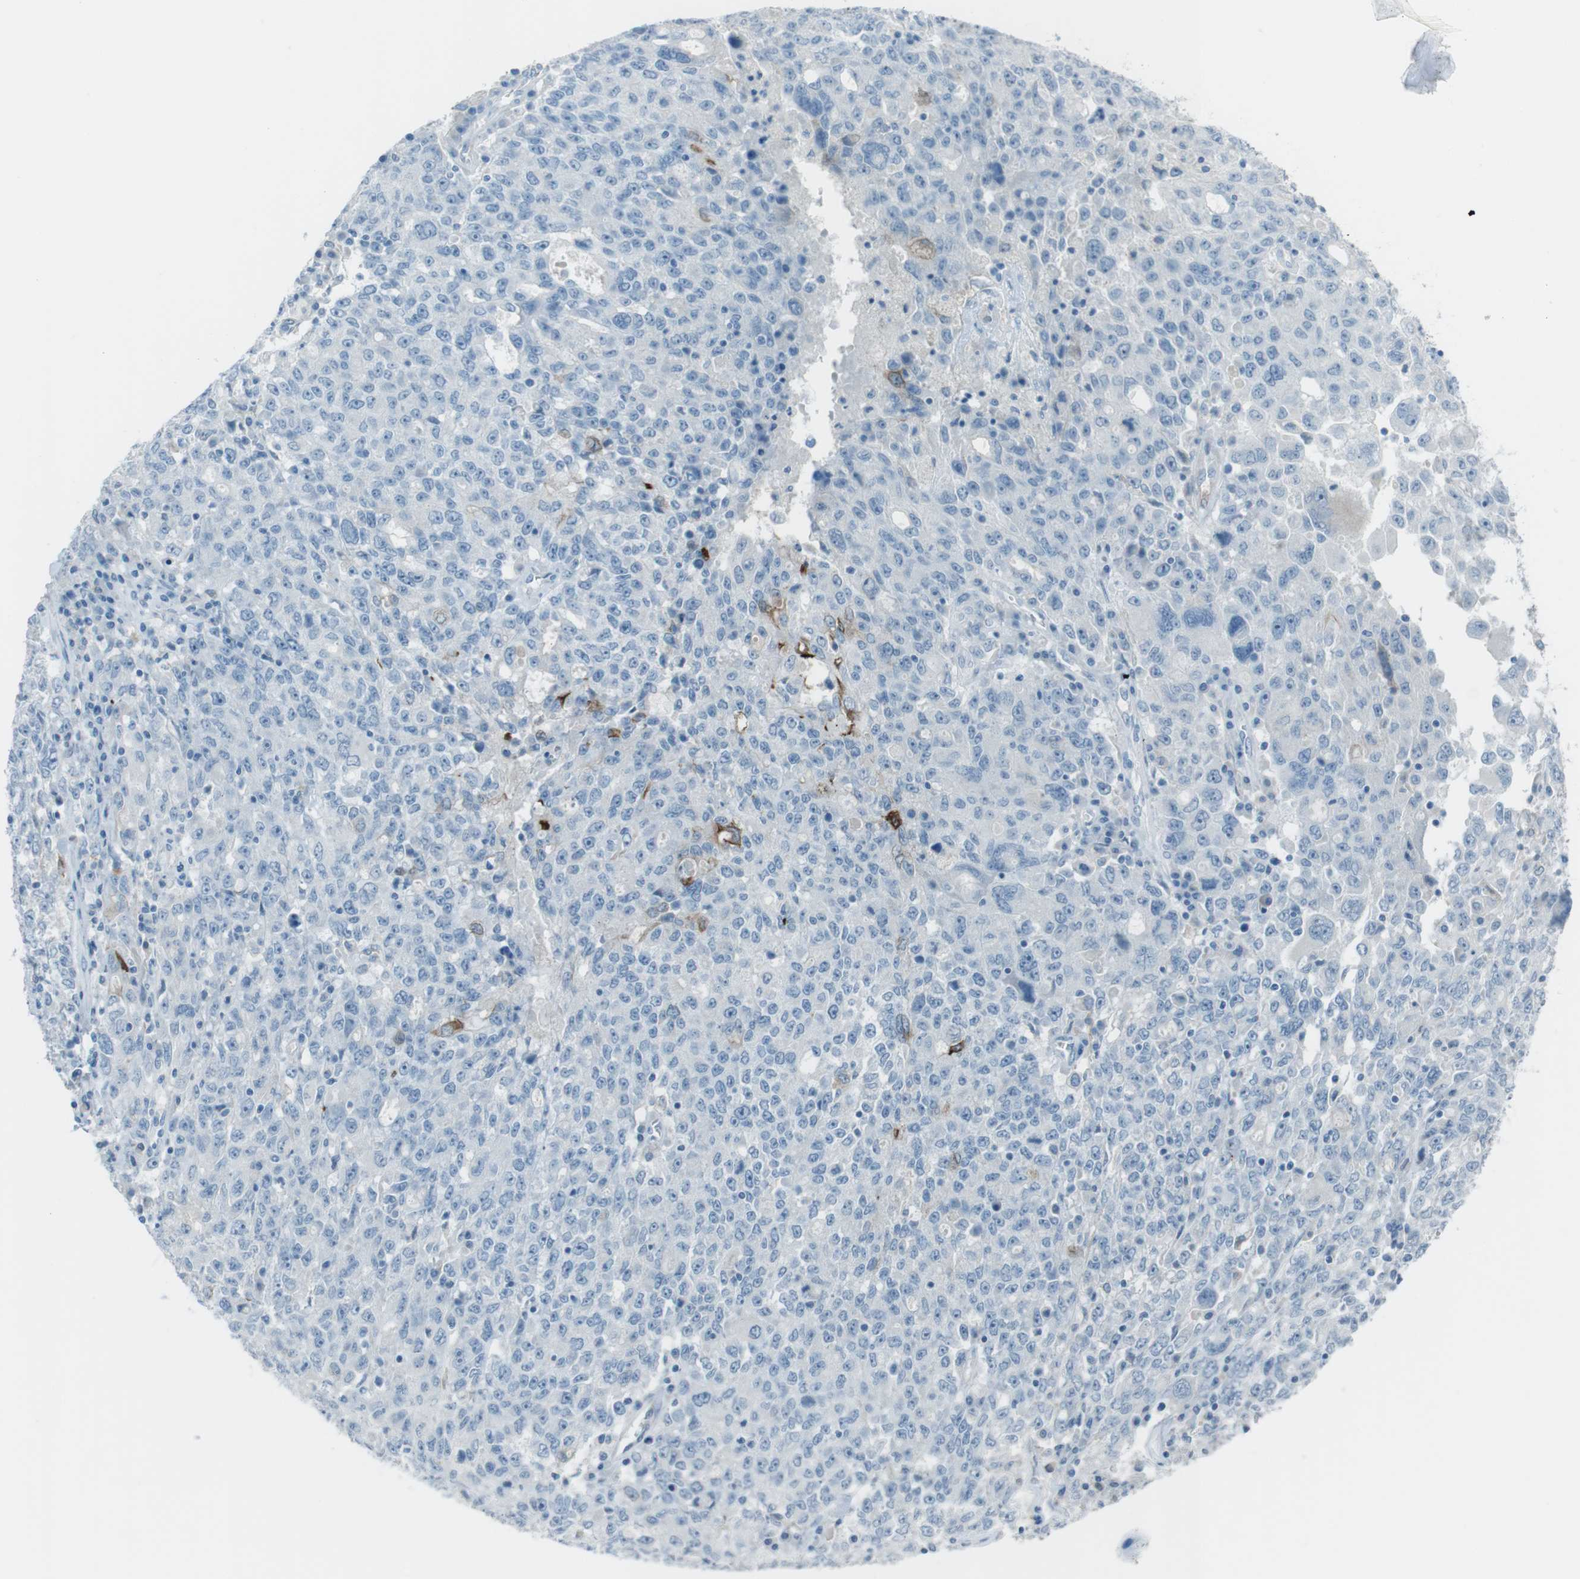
{"staining": {"intensity": "negative", "quantity": "none", "location": "none"}, "tissue": "ovarian cancer", "cell_type": "Tumor cells", "image_type": "cancer", "snomed": [{"axis": "morphology", "description": "Carcinoma, endometroid"}, {"axis": "topography", "description": "Ovary"}], "caption": "A photomicrograph of ovarian cancer stained for a protein shows no brown staining in tumor cells.", "gene": "TUBB2A", "patient": {"sex": "female", "age": 62}}